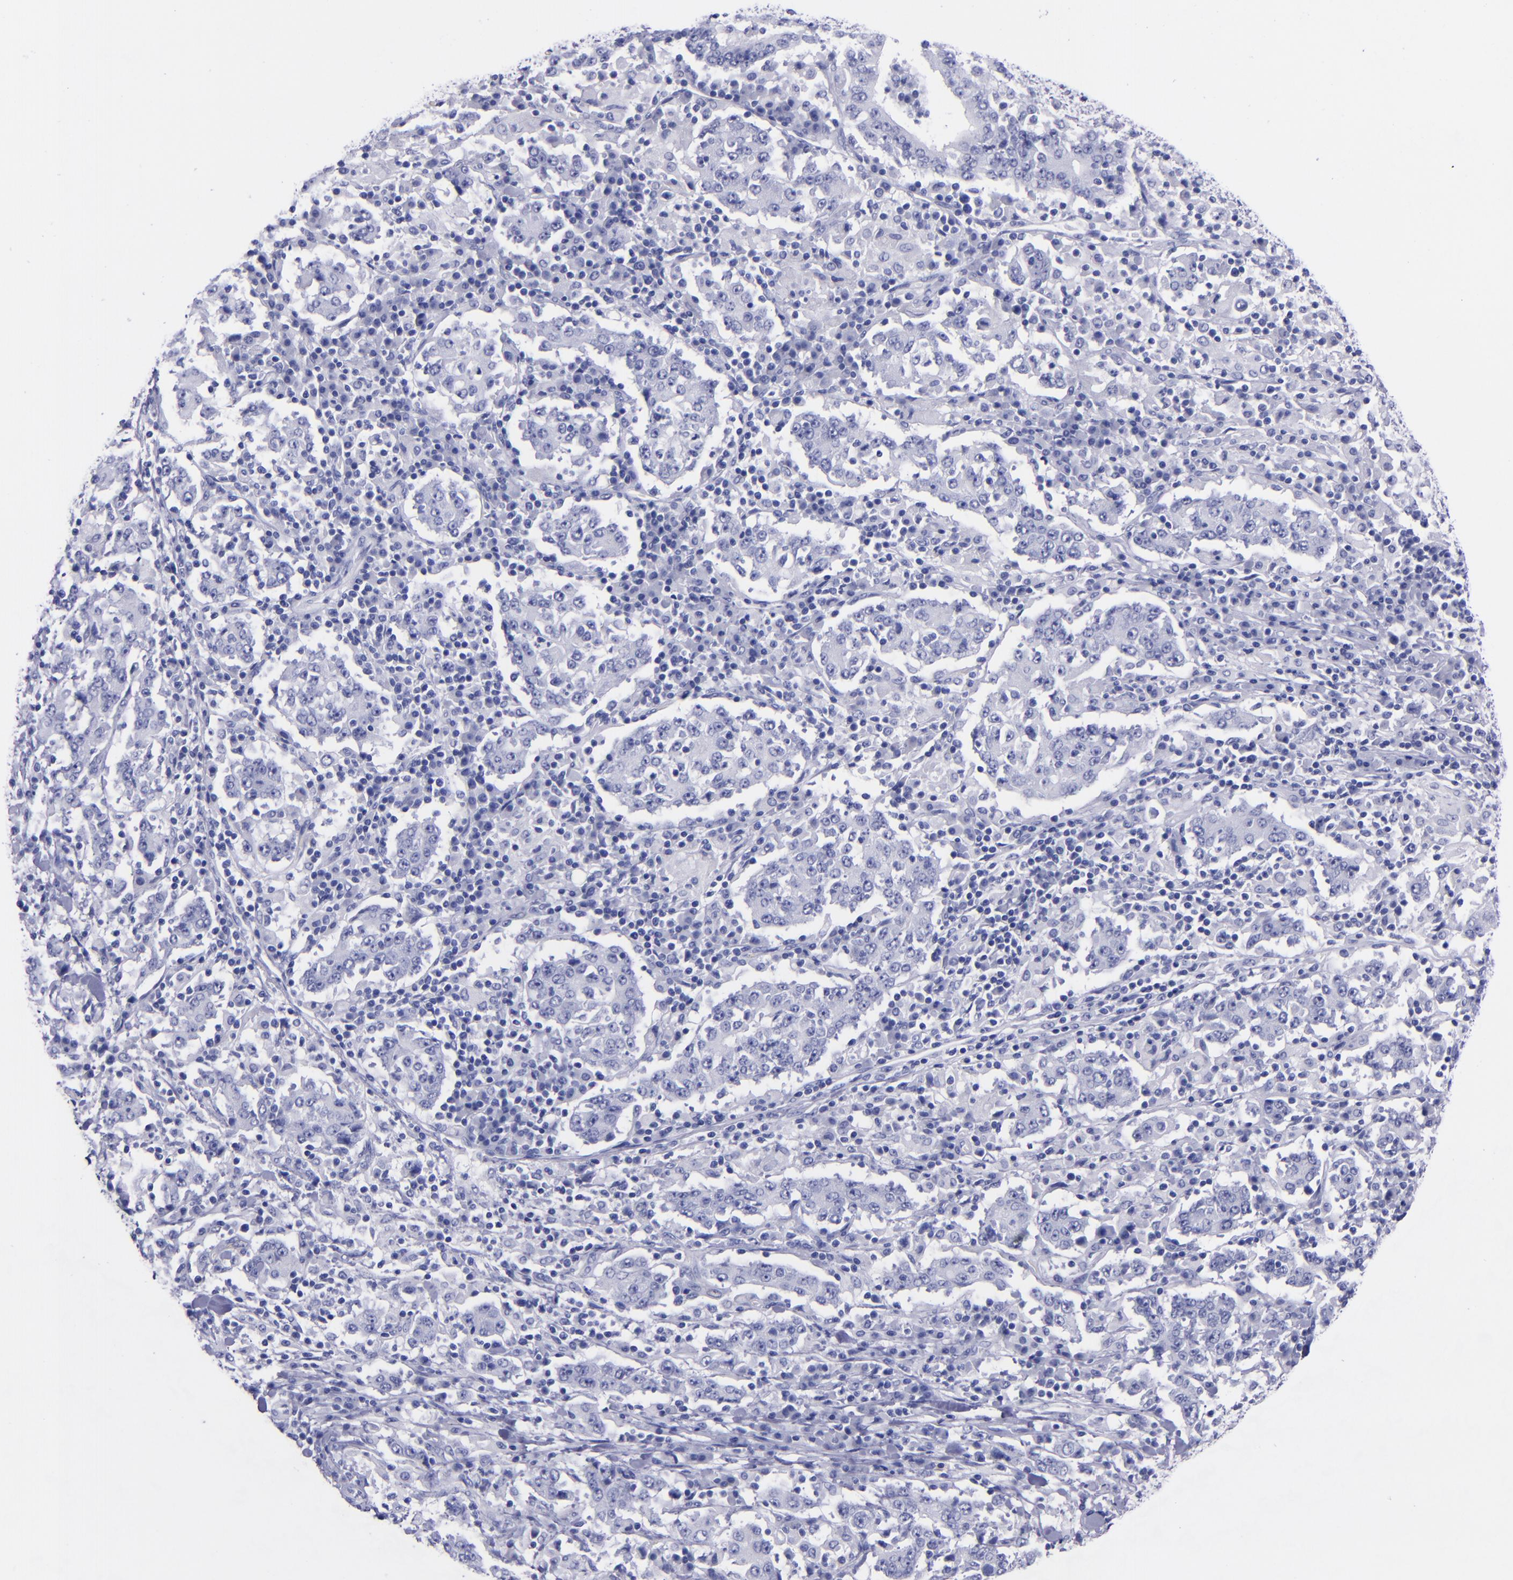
{"staining": {"intensity": "negative", "quantity": "none", "location": "none"}, "tissue": "stomach cancer", "cell_type": "Tumor cells", "image_type": "cancer", "snomed": [{"axis": "morphology", "description": "Normal tissue, NOS"}, {"axis": "morphology", "description": "Adenocarcinoma, NOS"}, {"axis": "topography", "description": "Stomach, upper"}, {"axis": "topography", "description": "Stomach"}], "caption": "Tumor cells show no significant protein staining in stomach cancer. (DAB IHC, high magnification).", "gene": "SV2A", "patient": {"sex": "male", "age": 59}}